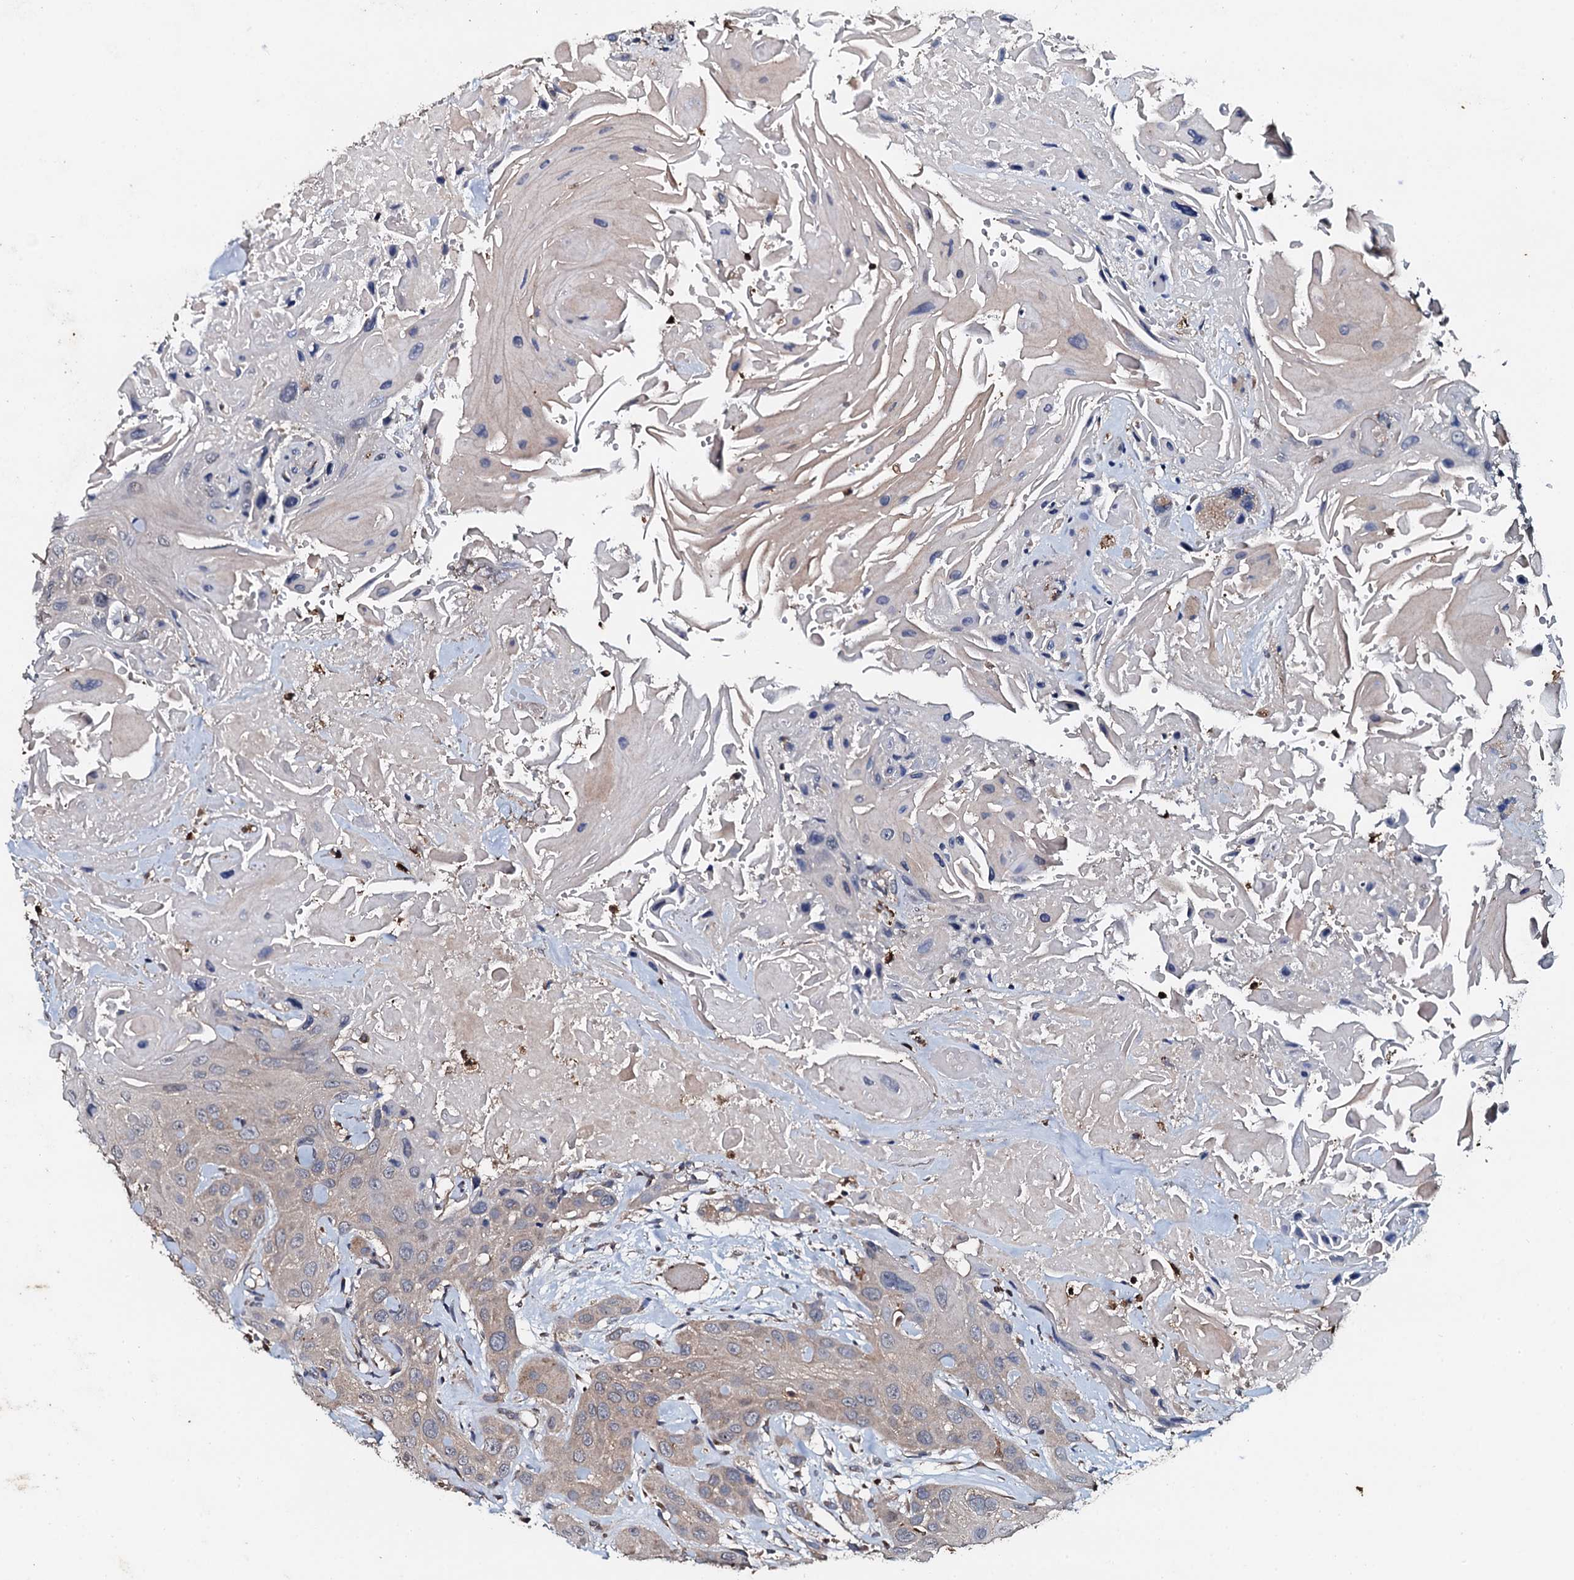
{"staining": {"intensity": "weak", "quantity": "25%-75%", "location": "cytoplasmic/membranous"}, "tissue": "head and neck cancer", "cell_type": "Tumor cells", "image_type": "cancer", "snomed": [{"axis": "morphology", "description": "Squamous cell carcinoma, NOS"}, {"axis": "topography", "description": "Head-Neck"}], "caption": "A brown stain shows weak cytoplasmic/membranous expression of a protein in squamous cell carcinoma (head and neck) tumor cells.", "gene": "GRK2", "patient": {"sex": "male", "age": 81}}